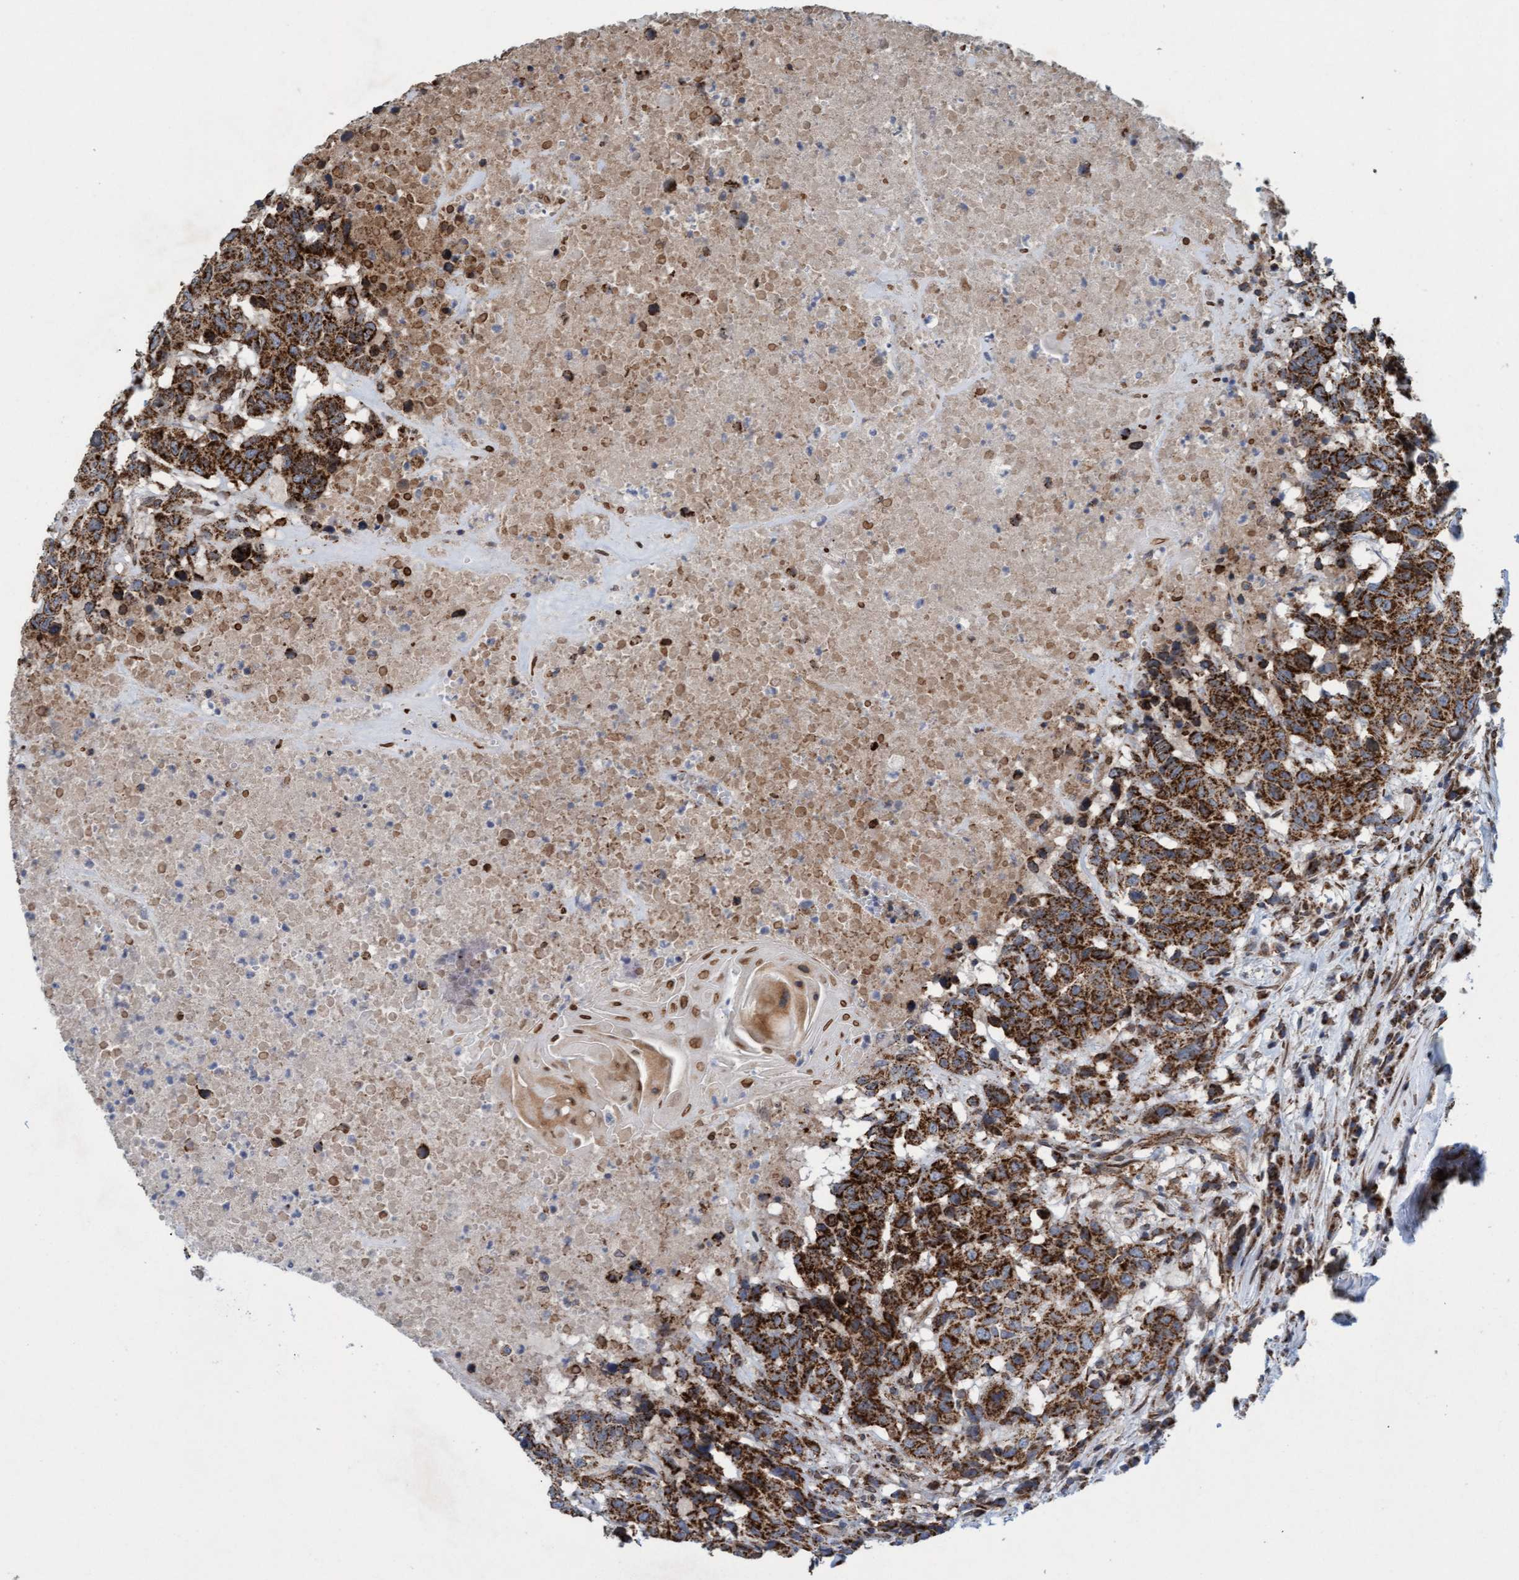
{"staining": {"intensity": "strong", "quantity": ">75%", "location": "cytoplasmic/membranous"}, "tissue": "head and neck cancer", "cell_type": "Tumor cells", "image_type": "cancer", "snomed": [{"axis": "morphology", "description": "Squamous cell carcinoma, NOS"}, {"axis": "topography", "description": "Head-Neck"}], "caption": "Head and neck cancer stained for a protein (brown) reveals strong cytoplasmic/membranous positive positivity in about >75% of tumor cells.", "gene": "MRPS23", "patient": {"sex": "male", "age": 66}}